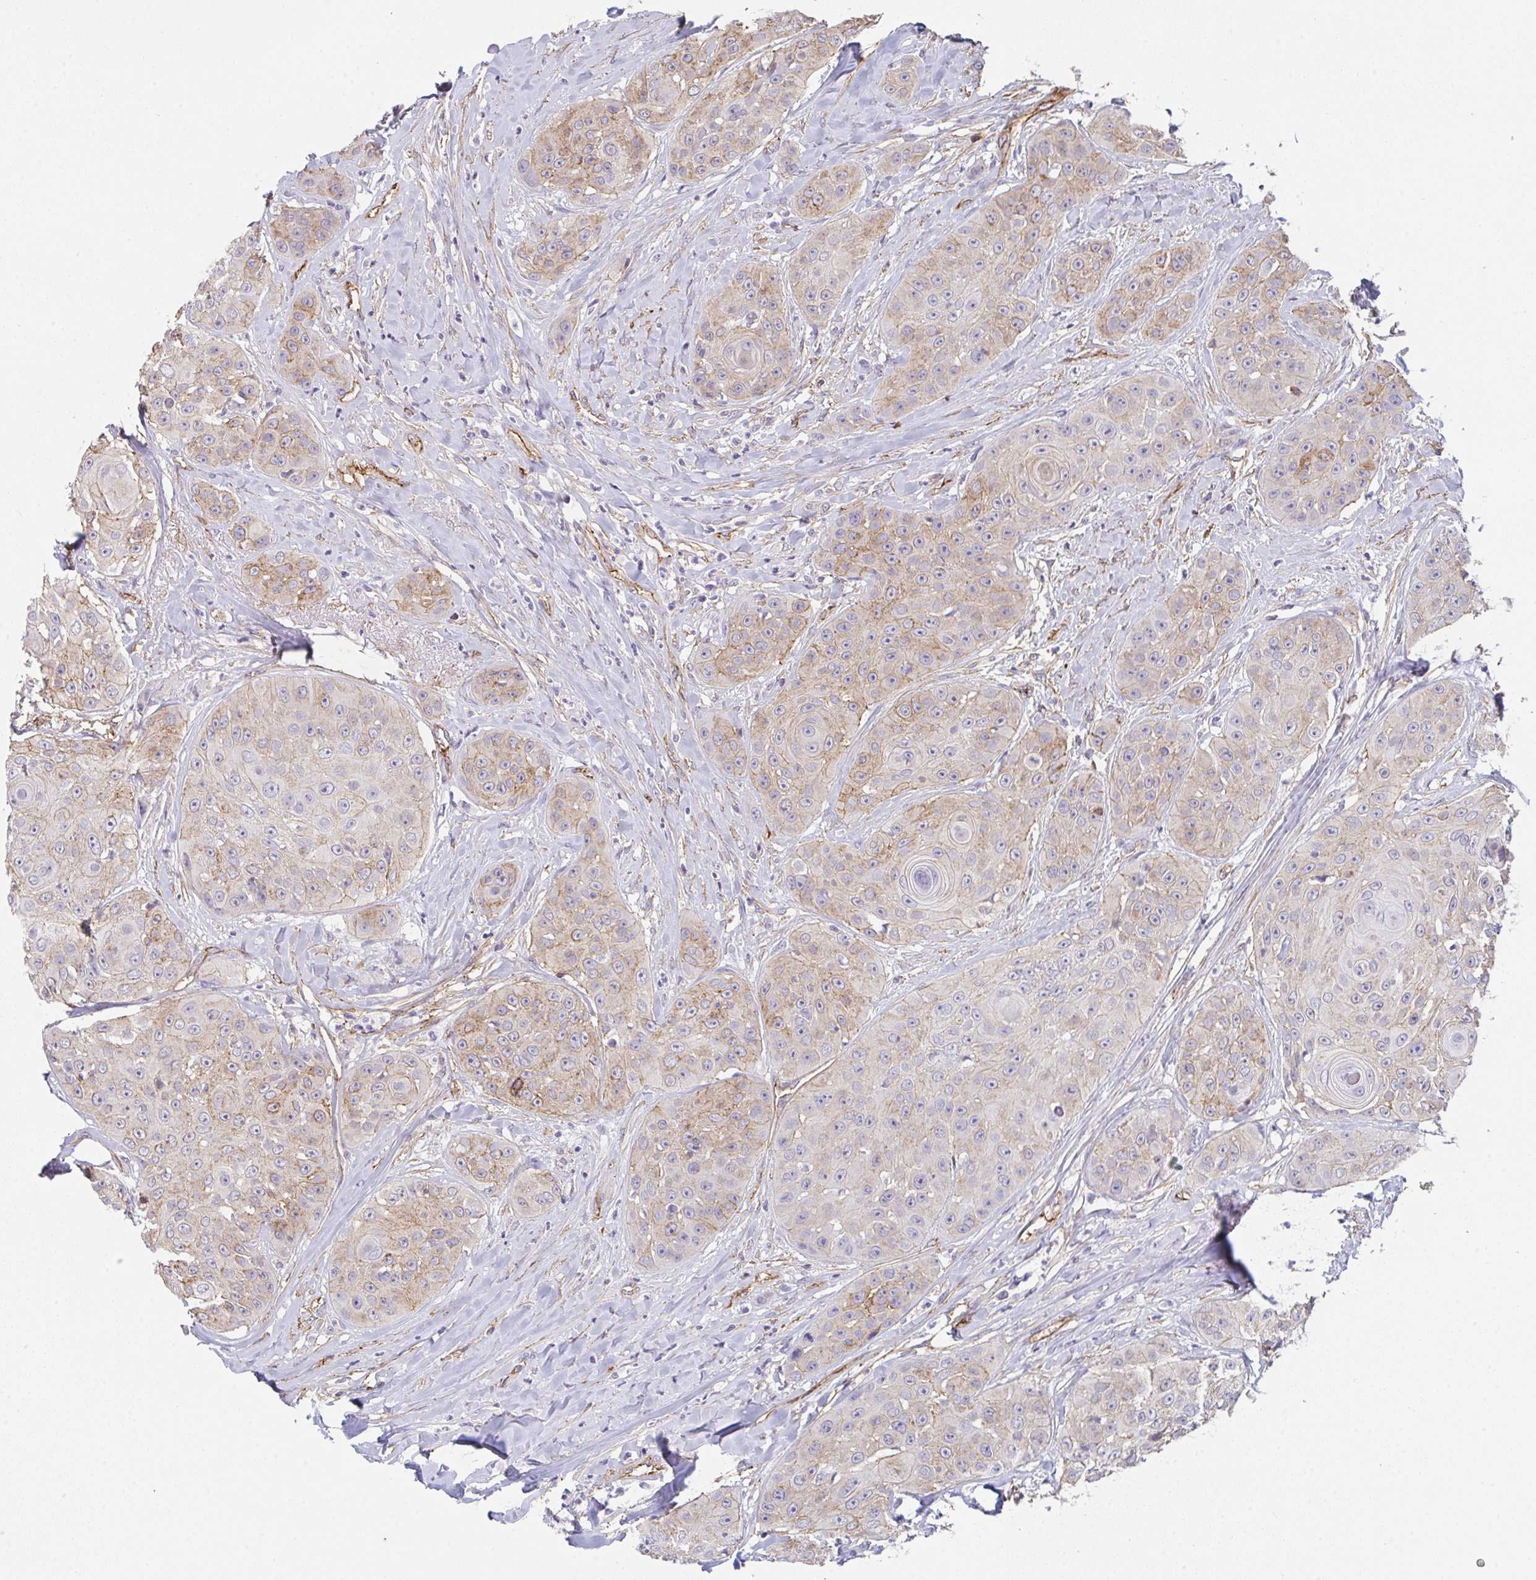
{"staining": {"intensity": "moderate", "quantity": "25%-75%", "location": "cytoplasmic/membranous"}, "tissue": "head and neck cancer", "cell_type": "Tumor cells", "image_type": "cancer", "snomed": [{"axis": "morphology", "description": "Squamous cell carcinoma, NOS"}, {"axis": "topography", "description": "Head-Neck"}], "caption": "An image showing moderate cytoplasmic/membranous positivity in approximately 25%-75% of tumor cells in squamous cell carcinoma (head and neck), as visualized by brown immunohistochemical staining.", "gene": "DBN1", "patient": {"sex": "male", "age": 83}}